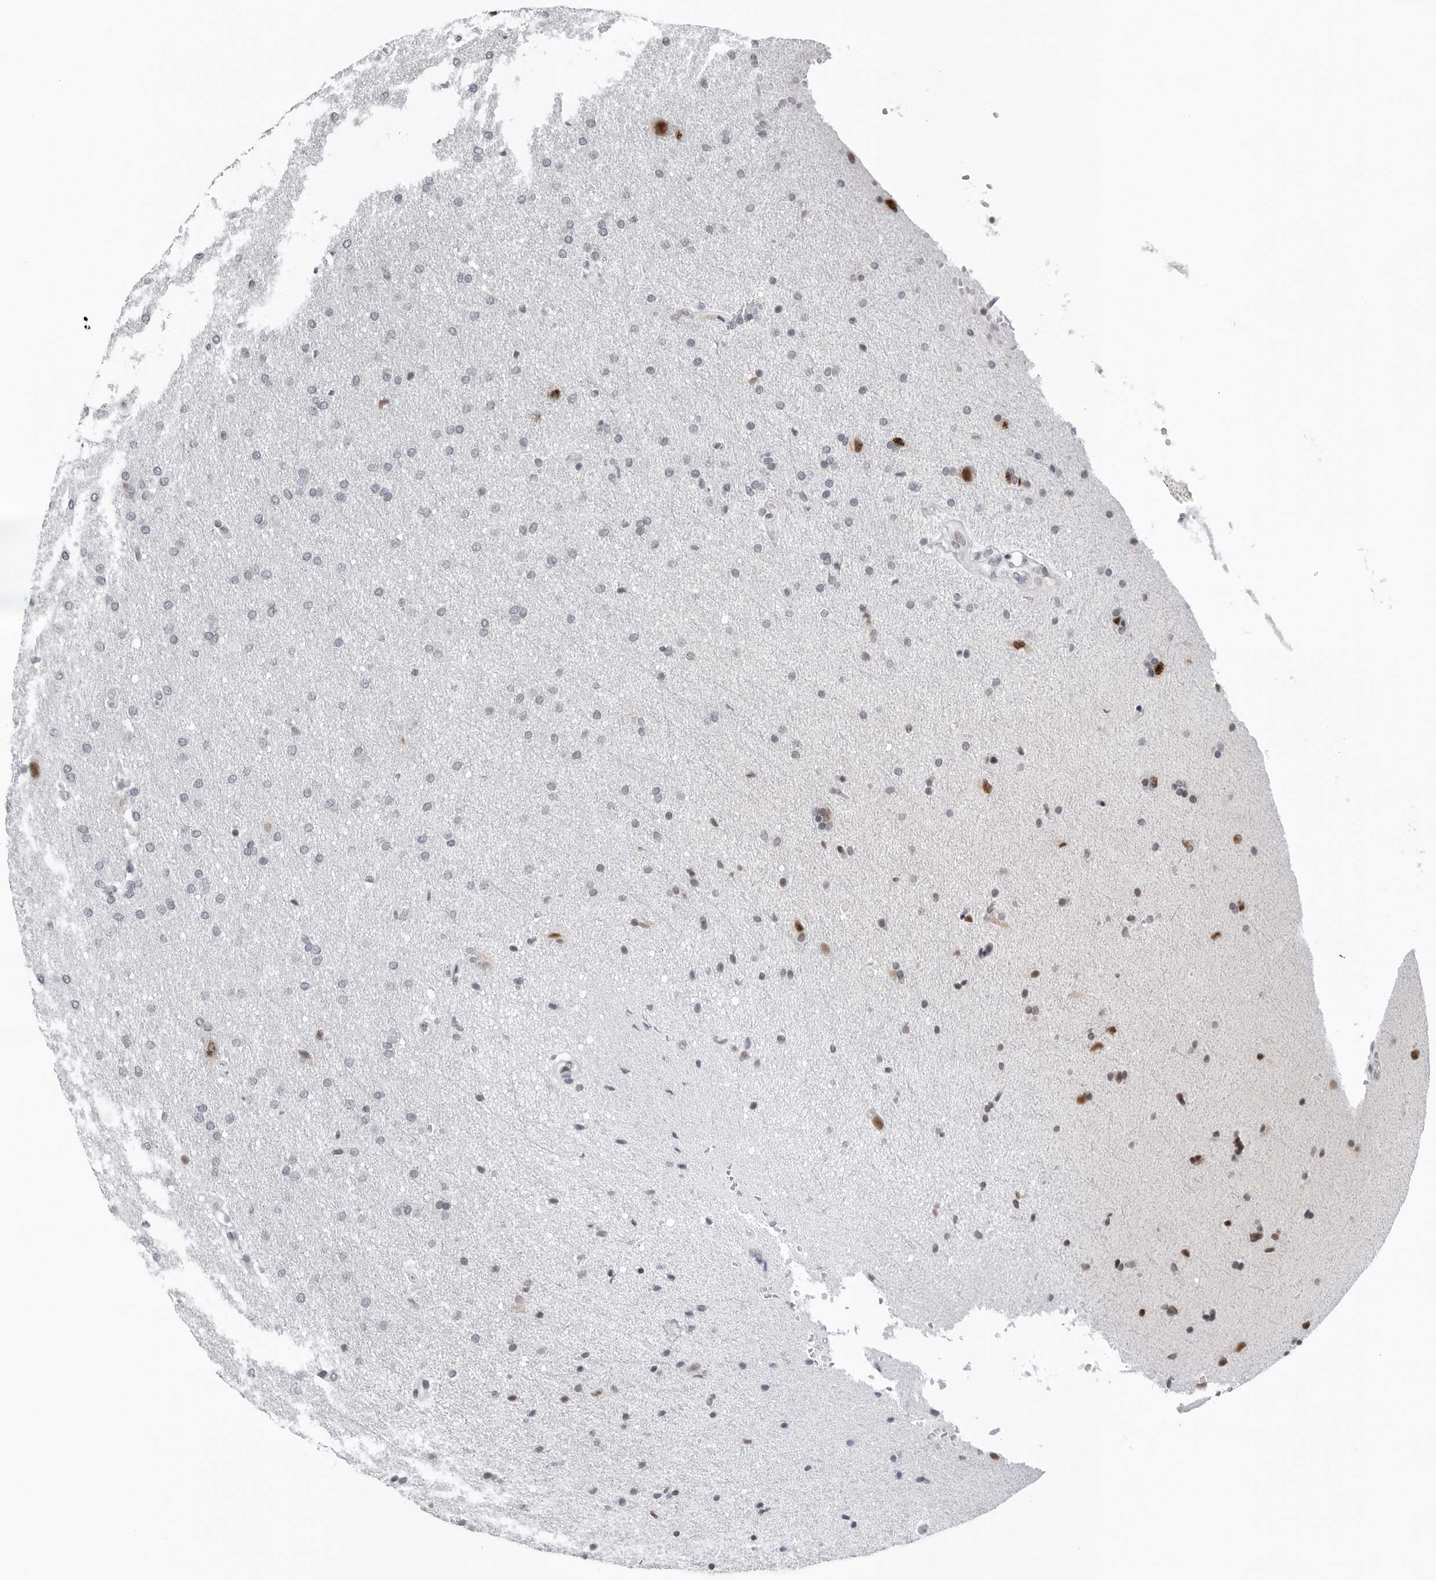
{"staining": {"intensity": "negative", "quantity": "none", "location": "none"}, "tissue": "glioma", "cell_type": "Tumor cells", "image_type": "cancer", "snomed": [{"axis": "morphology", "description": "Glioma, malignant, Low grade"}, {"axis": "topography", "description": "Brain"}], "caption": "Immunohistochemistry of malignant glioma (low-grade) displays no expression in tumor cells. The staining was performed using DAB (3,3'-diaminobenzidine) to visualize the protein expression in brown, while the nuclei were stained in blue with hematoxylin (Magnification: 20x).", "gene": "PPP1R42", "patient": {"sex": "female", "age": 37}}